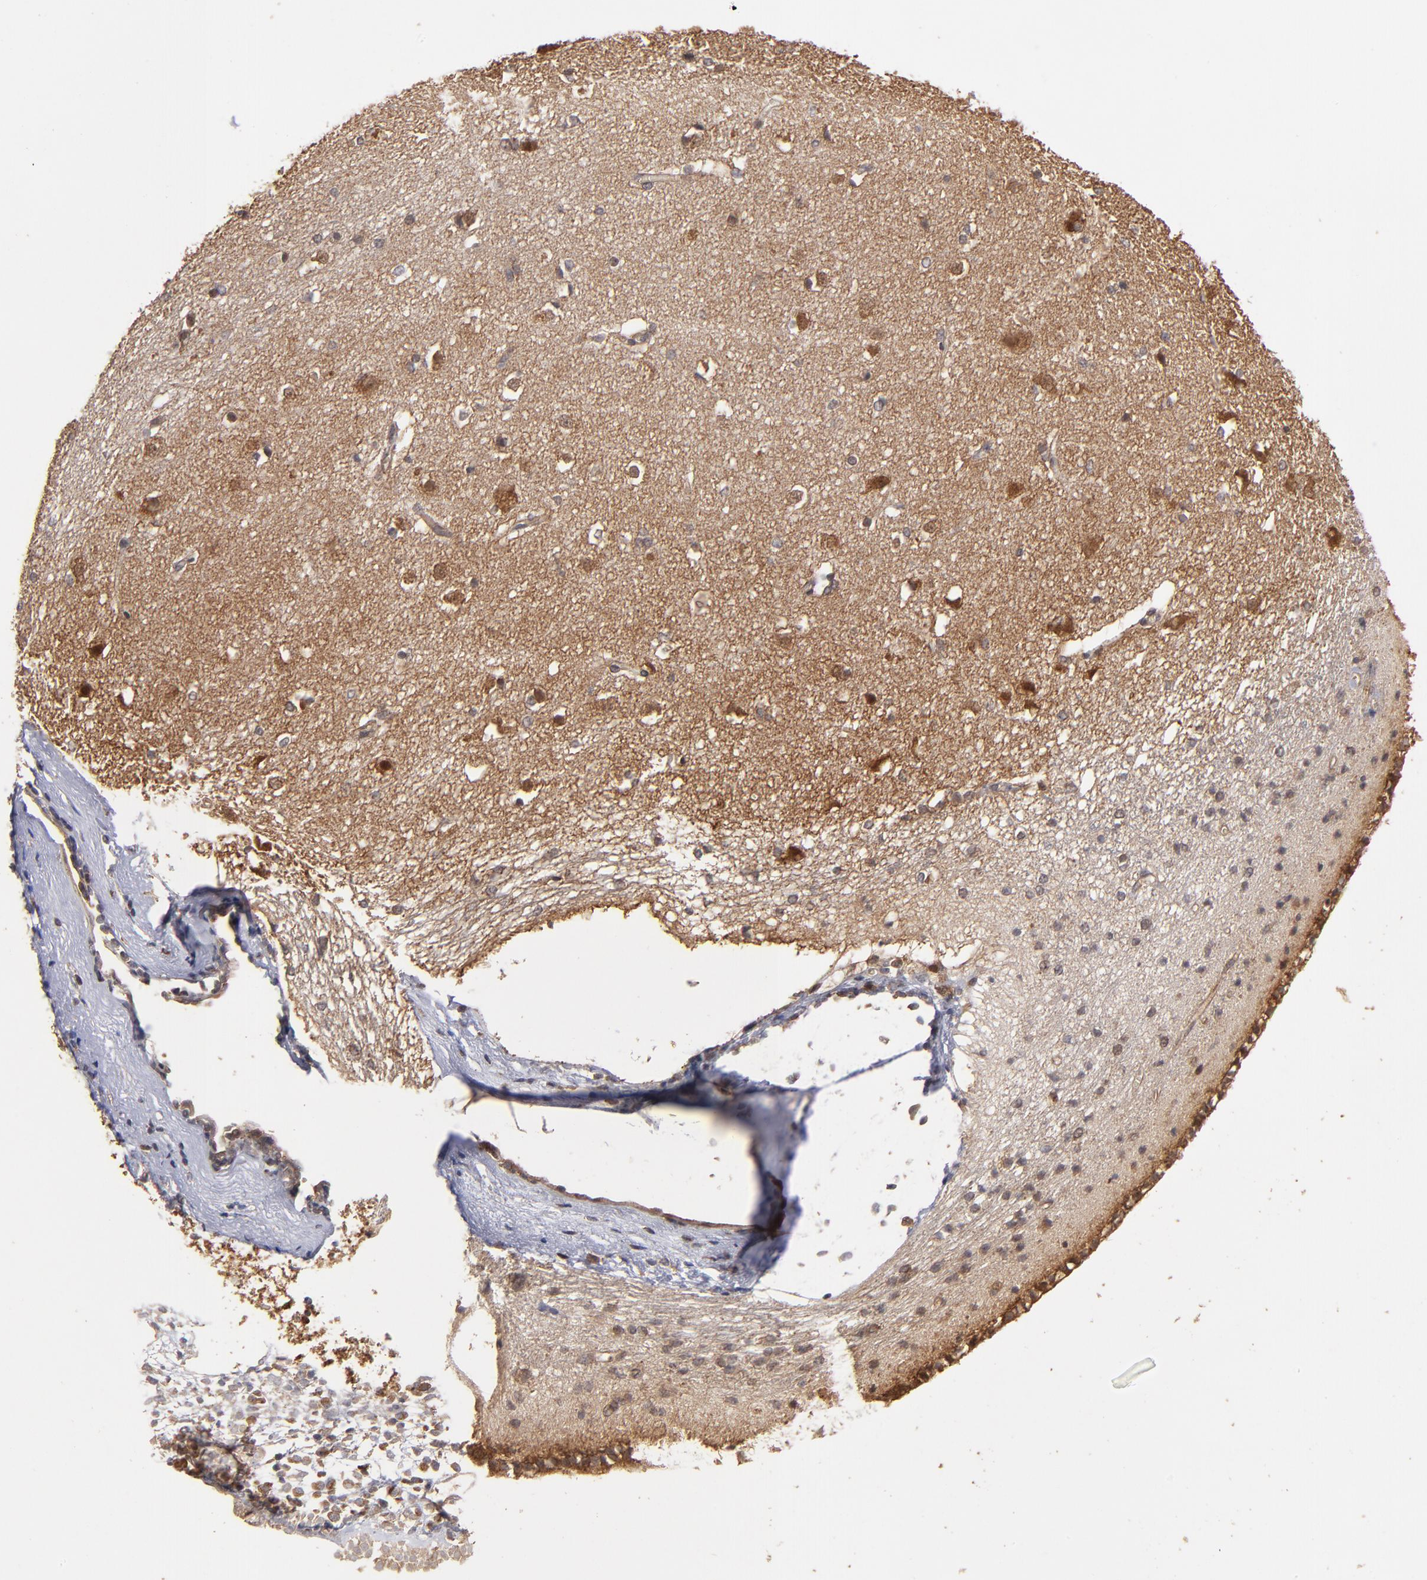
{"staining": {"intensity": "weak", "quantity": ">75%", "location": "cytoplasmic/membranous"}, "tissue": "caudate", "cell_type": "Glial cells", "image_type": "normal", "snomed": [{"axis": "morphology", "description": "Normal tissue, NOS"}, {"axis": "topography", "description": "Lateral ventricle wall"}], "caption": "Protein staining by immunohistochemistry (IHC) displays weak cytoplasmic/membranous staining in approximately >75% of glial cells in unremarkable caudate.", "gene": "BDKRB1", "patient": {"sex": "female", "age": 19}}